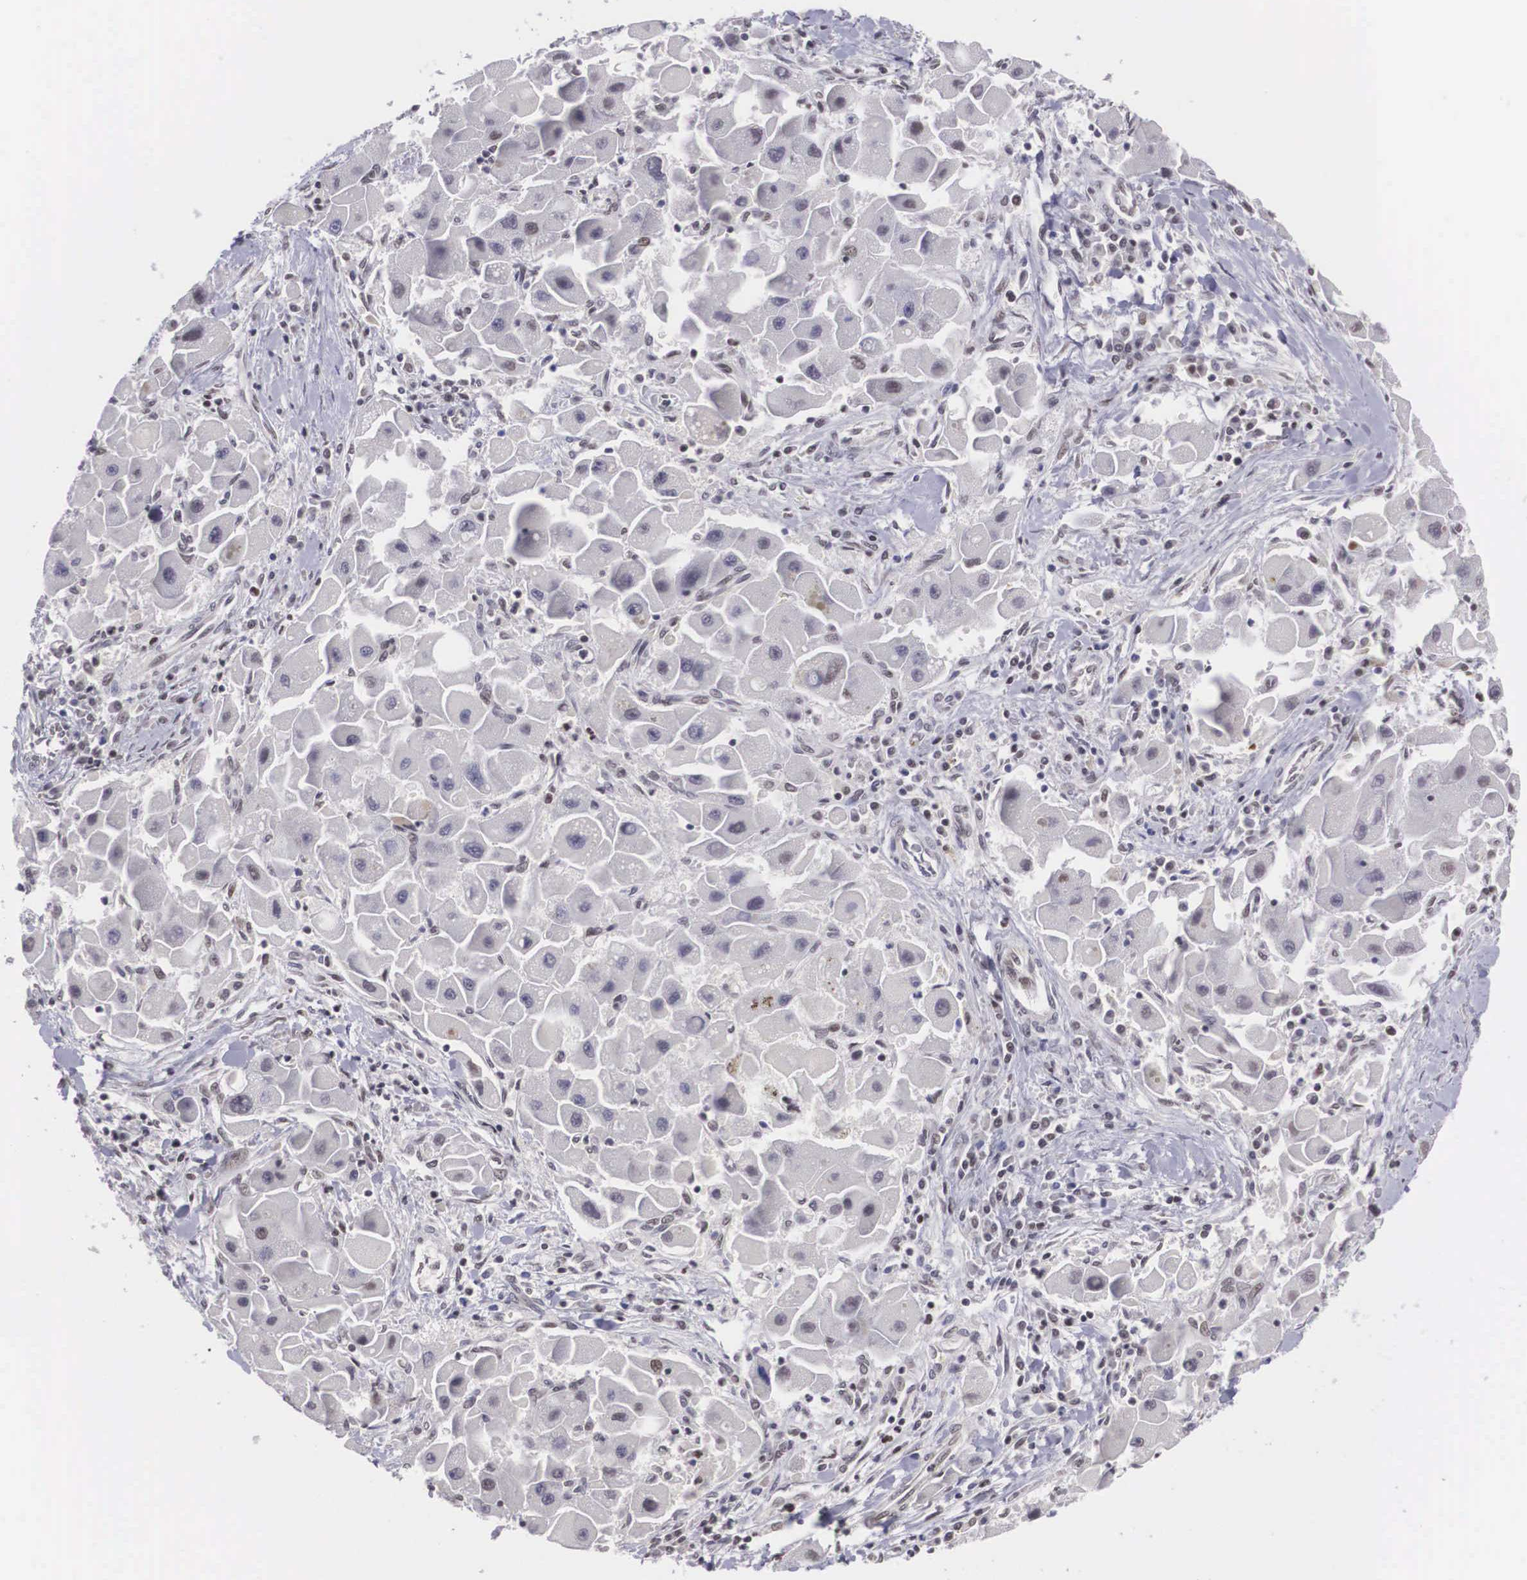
{"staining": {"intensity": "negative", "quantity": "none", "location": "none"}, "tissue": "liver cancer", "cell_type": "Tumor cells", "image_type": "cancer", "snomed": [{"axis": "morphology", "description": "Carcinoma, Hepatocellular, NOS"}, {"axis": "topography", "description": "Liver"}], "caption": "DAB (3,3'-diaminobenzidine) immunohistochemical staining of liver cancer shows no significant positivity in tumor cells.", "gene": "MORC2", "patient": {"sex": "male", "age": 24}}